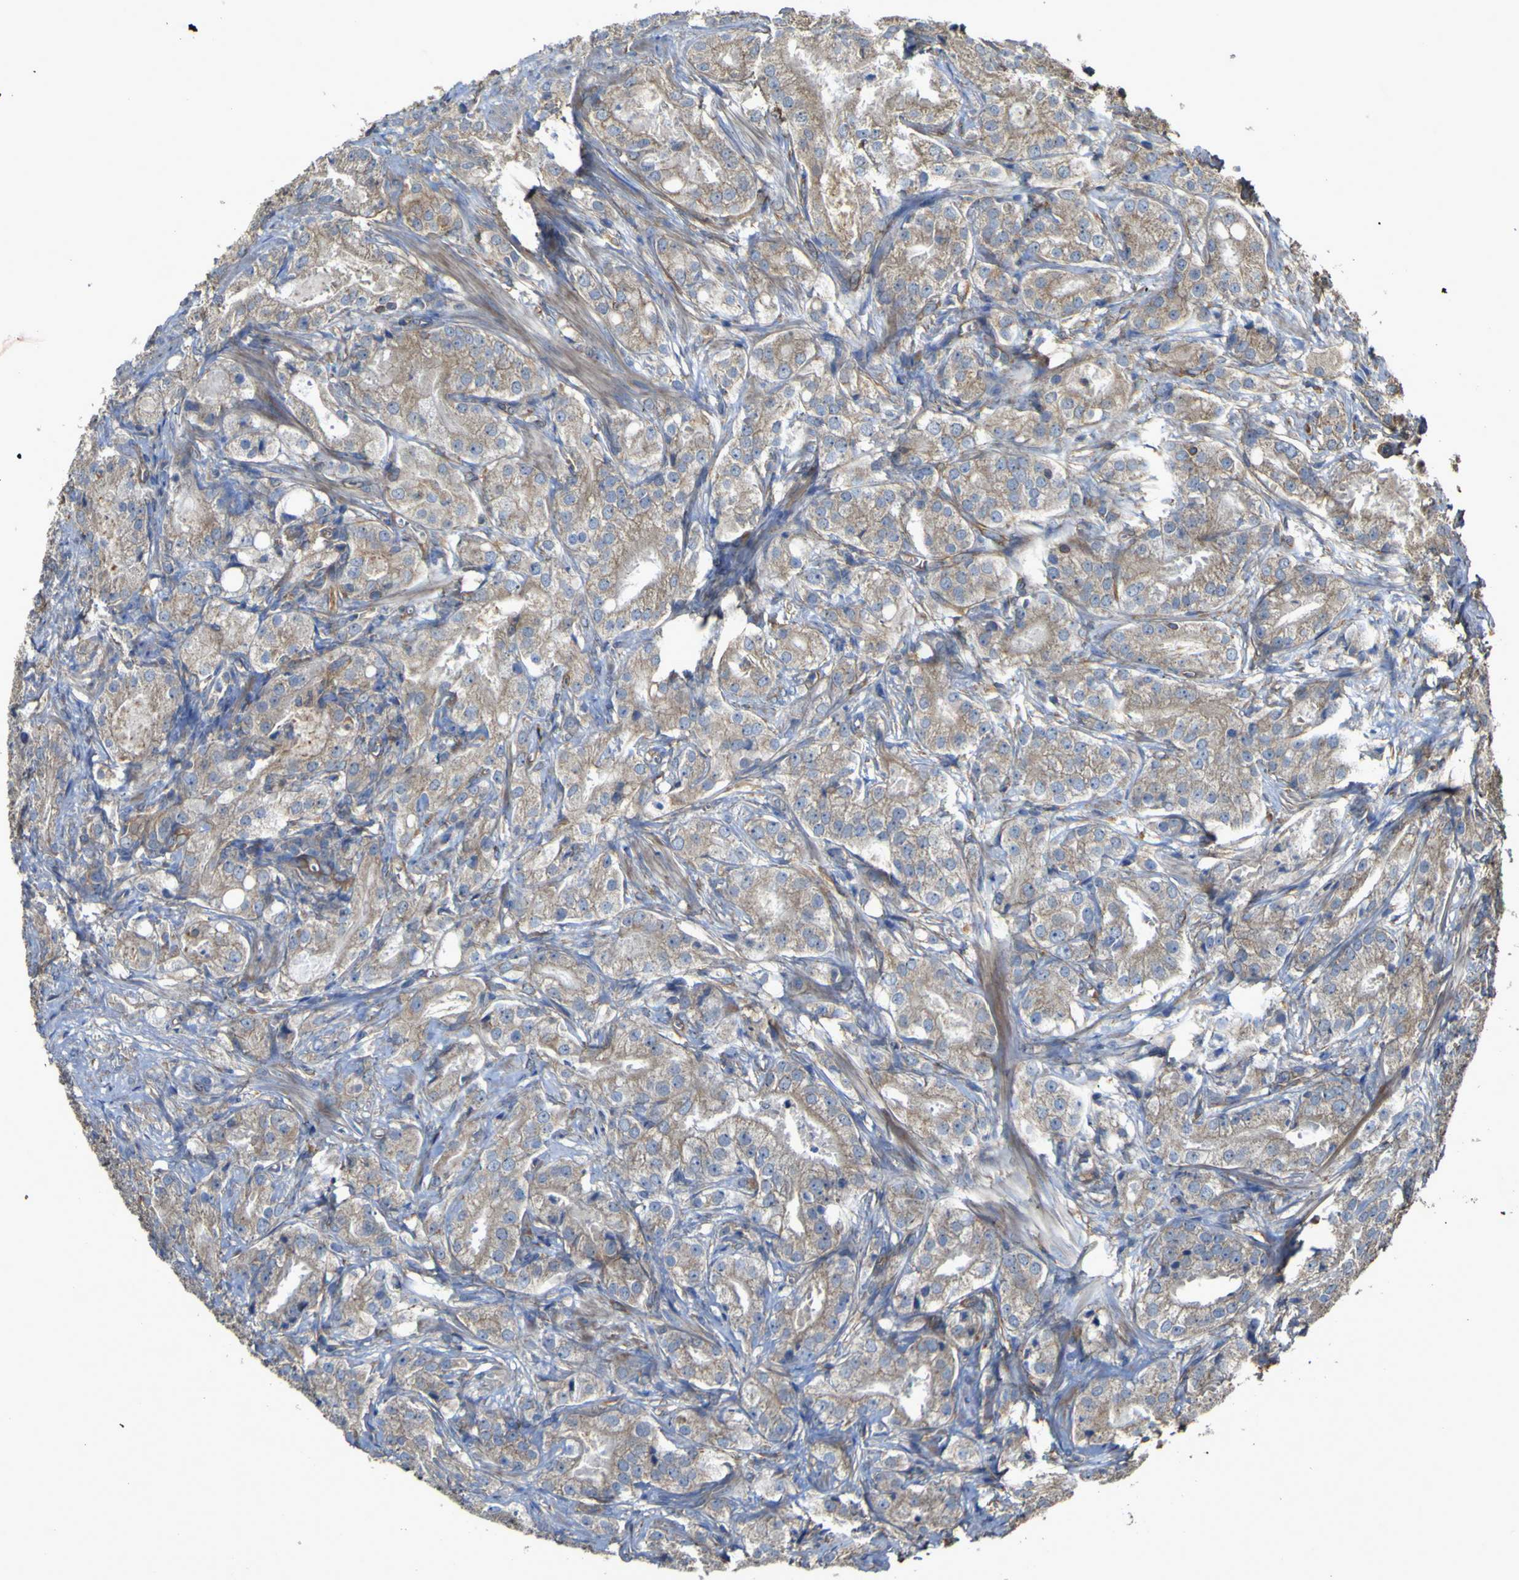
{"staining": {"intensity": "weak", "quantity": ">75%", "location": "cytoplasmic/membranous"}, "tissue": "prostate cancer", "cell_type": "Tumor cells", "image_type": "cancer", "snomed": [{"axis": "morphology", "description": "Adenocarcinoma, High grade"}, {"axis": "topography", "description": "Prostate"}], "caption": "The immunohistochemical stain highlights weak cytoplasmic/membranous staining in tumor cells of prostate adenocarcinoma (high-grade) tissue.", "gene": "TNFSF15", "patient": {"sex": "male", "age": 64}}